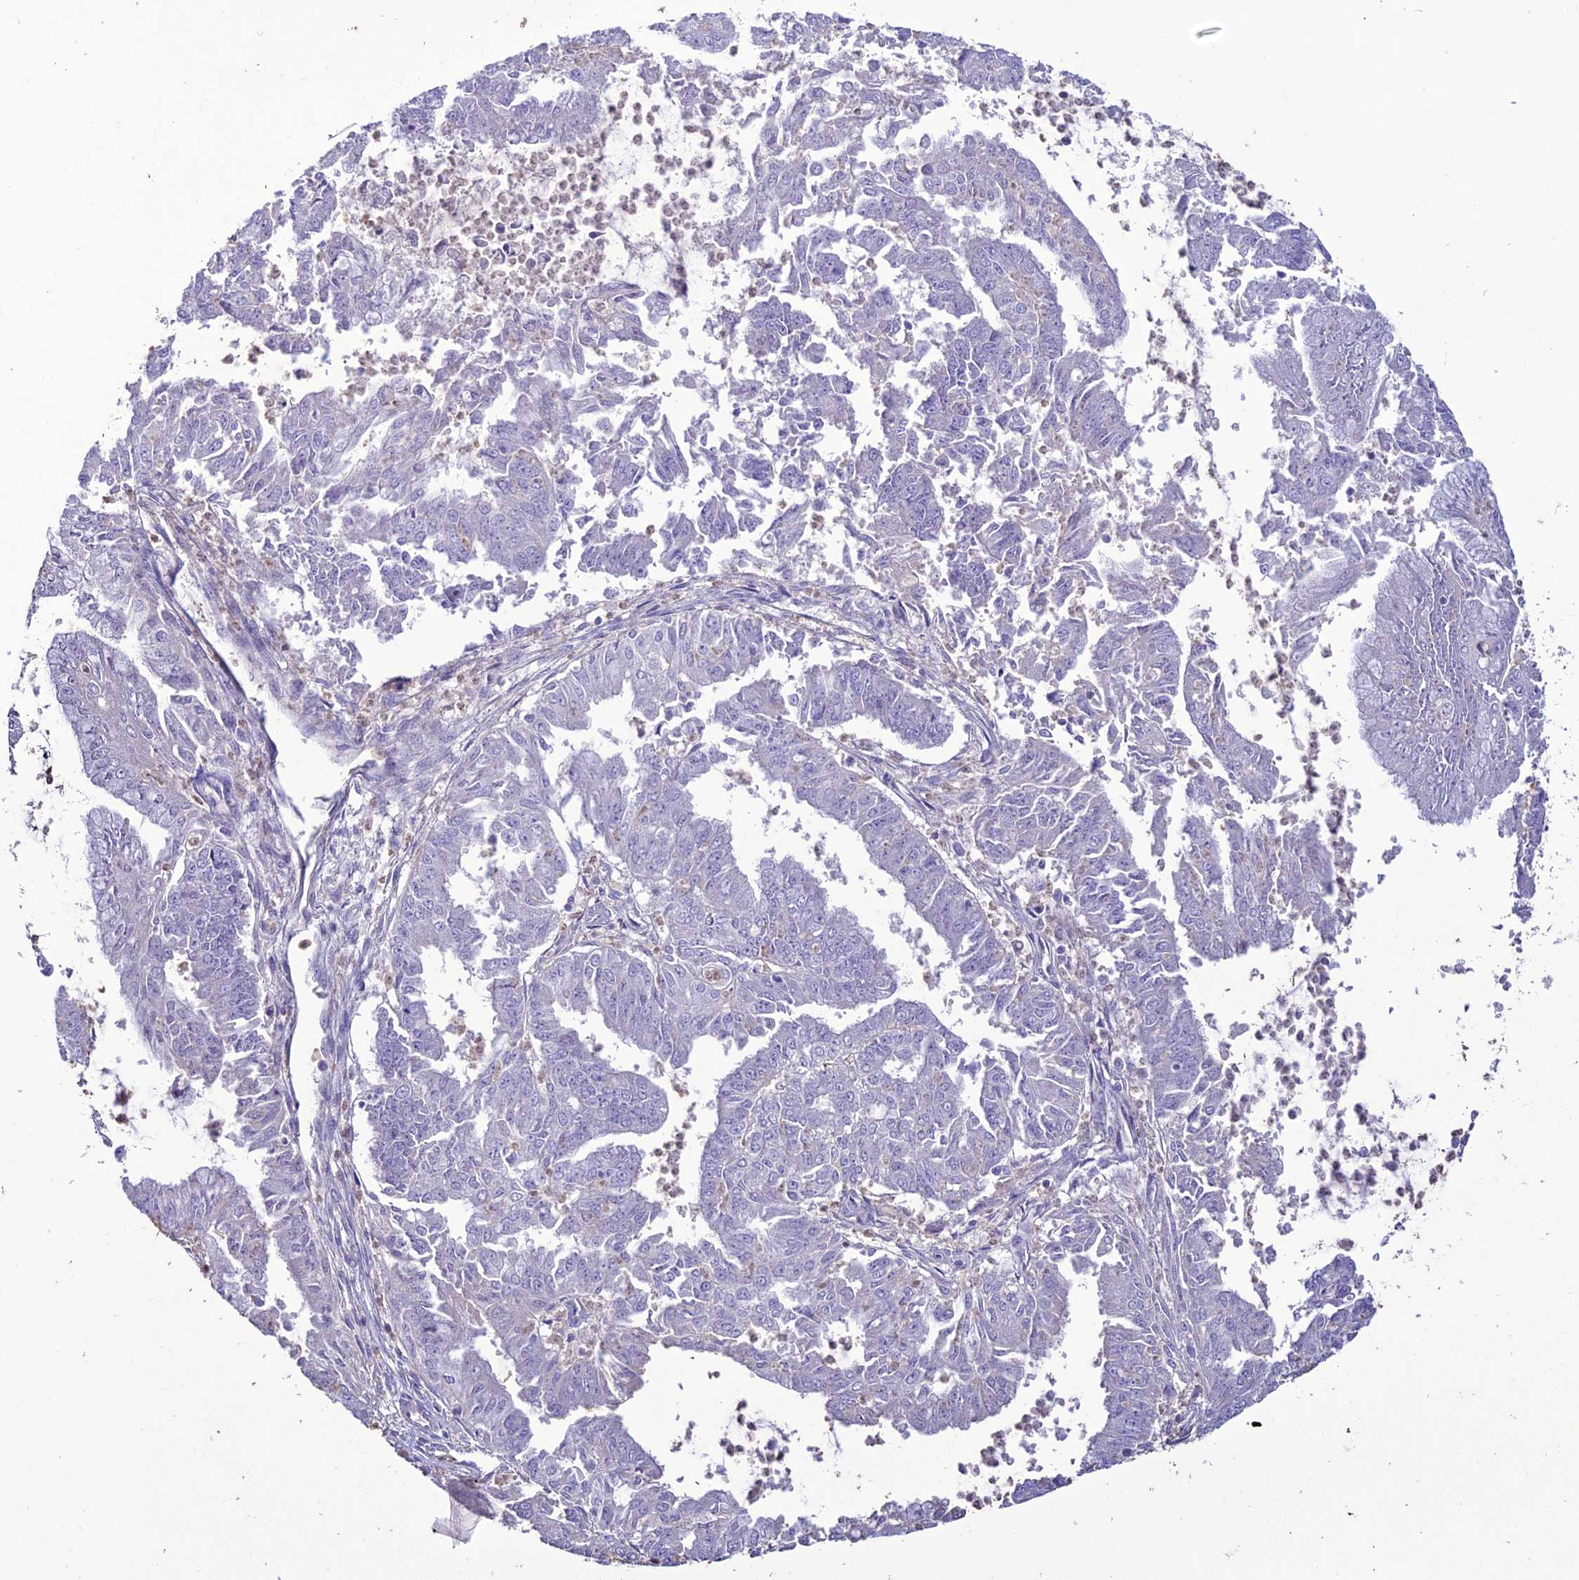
{"staining": {"intensity": "negative", "quantity": "none", "location": "none"}, "tissue": "endometrial cancer", "cell_type": "Tumor cells", "image_type": "cancer", "snomed": [{"axis": "morphology", "description": "Adenocarcinoma, NOS"}, {"axis": "topography", "description": "Endometrium"}], "caption": "Micrograph shows no protein positivity in tumor cells of endometrial cancer tissue. The staining is performed using DAB (3,3'-diaminobenzidine) brown chromogen with nuclei counter-stained in using hematoxylin.", "gene": "C2orf76", "patient": {"sex": "female", "age": 73}}